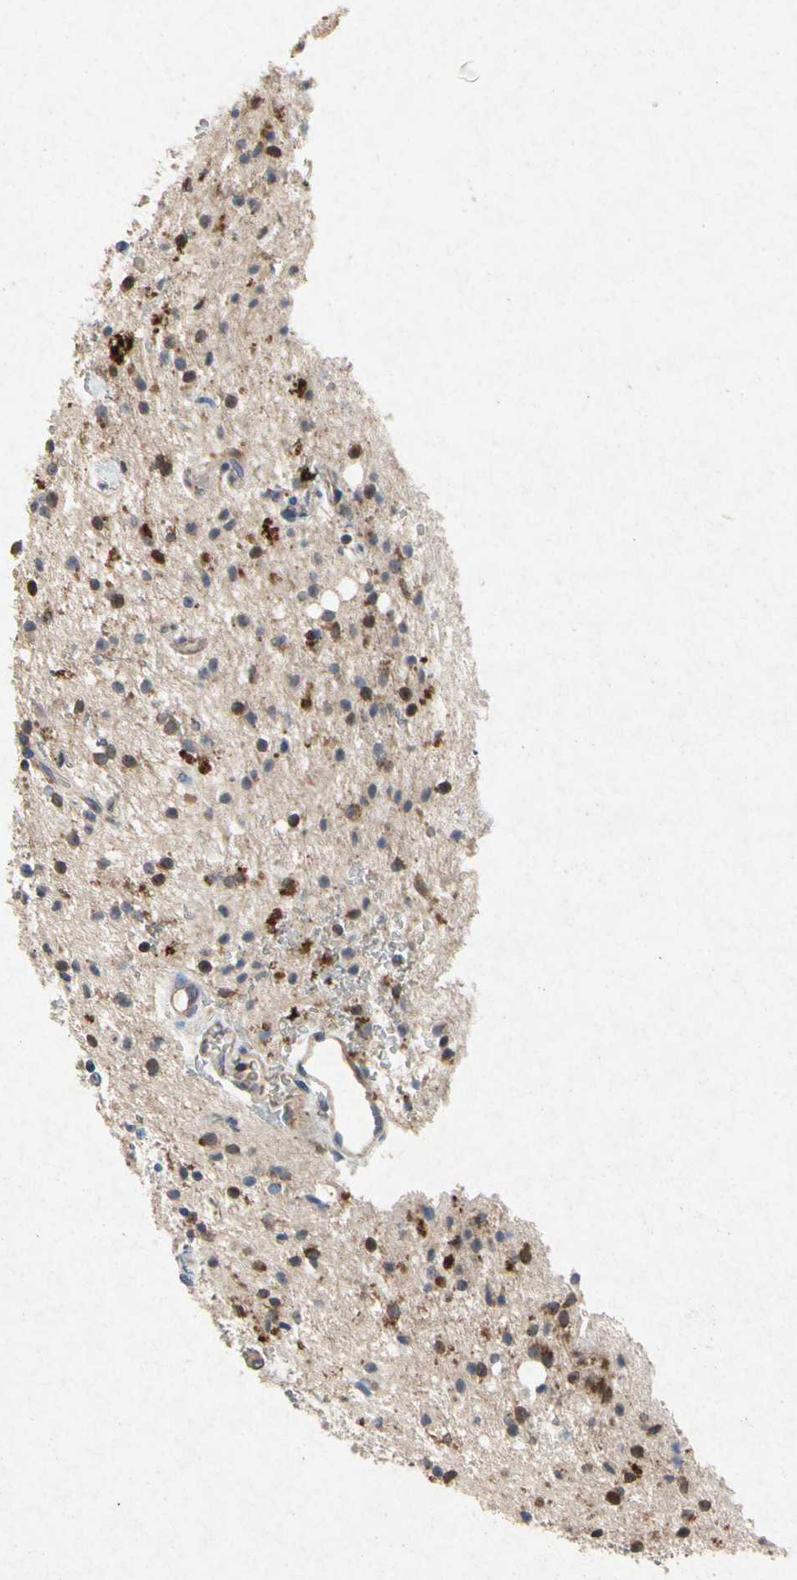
{"staining": {"intensity": "strong", "quantity": "<25%", "location": "cytoplasmic/membranous"}, "tissue": "glioma", "cell_type": "Tumor cells", "image_type": "cancer", "snomed": [{"axis": "morphology", "description": "Glioma, malignant, High grade"}, {"axis": "topography", "description": "Brain"}], "caption": "This image shows immunohistochemistry (IHC) staining of human malignant high-grade glioma, with medium strong cytoplasmic/membranous expression in about <25% of tumor cells.", "gene": "RPS6KA1", "patient": {"sex": "male", "age": 47}}